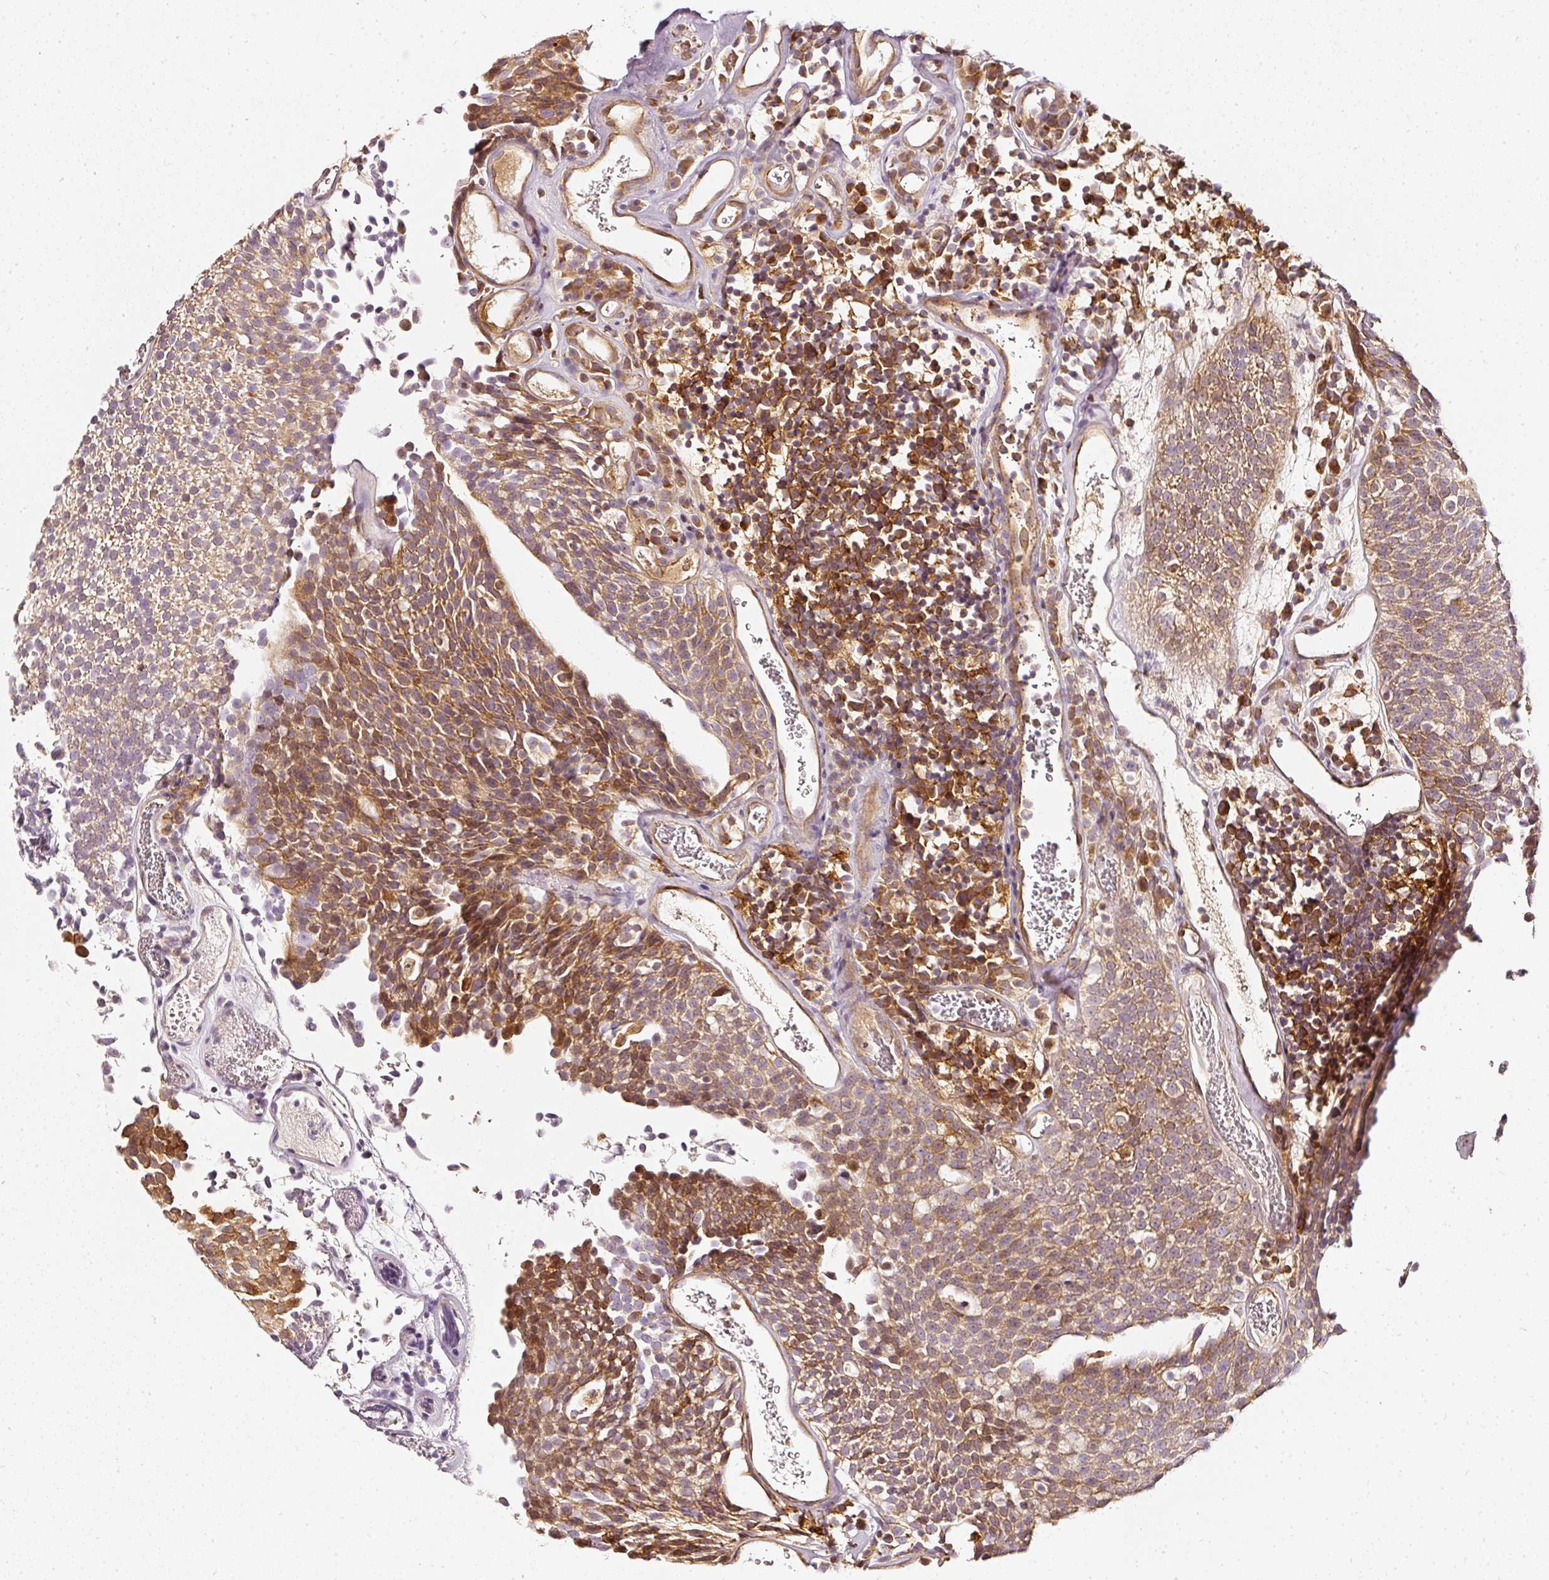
{"staining": {"intensity": "moderate", "quantity": ">75%", "location": "cytoplasmic/membranous"}, "tissue": "urothelial cancer", "cell_type": "Tumor cells", "image_type": "cancer", "snomed": [{"axis": "morphology", "description": "Urothelial carcinoma, Low grade"}, {"axis": "topography", "description": "Urinary bladder"}], "caption": "Tumor cells reveal medium levels of moderate cytoplasmic/membranous positivity in approximately >75% of cells in human urothelial carcinoma (low-grade).", "gene": "ASMTL", "patient": {"sex": "female", "age": 79}}